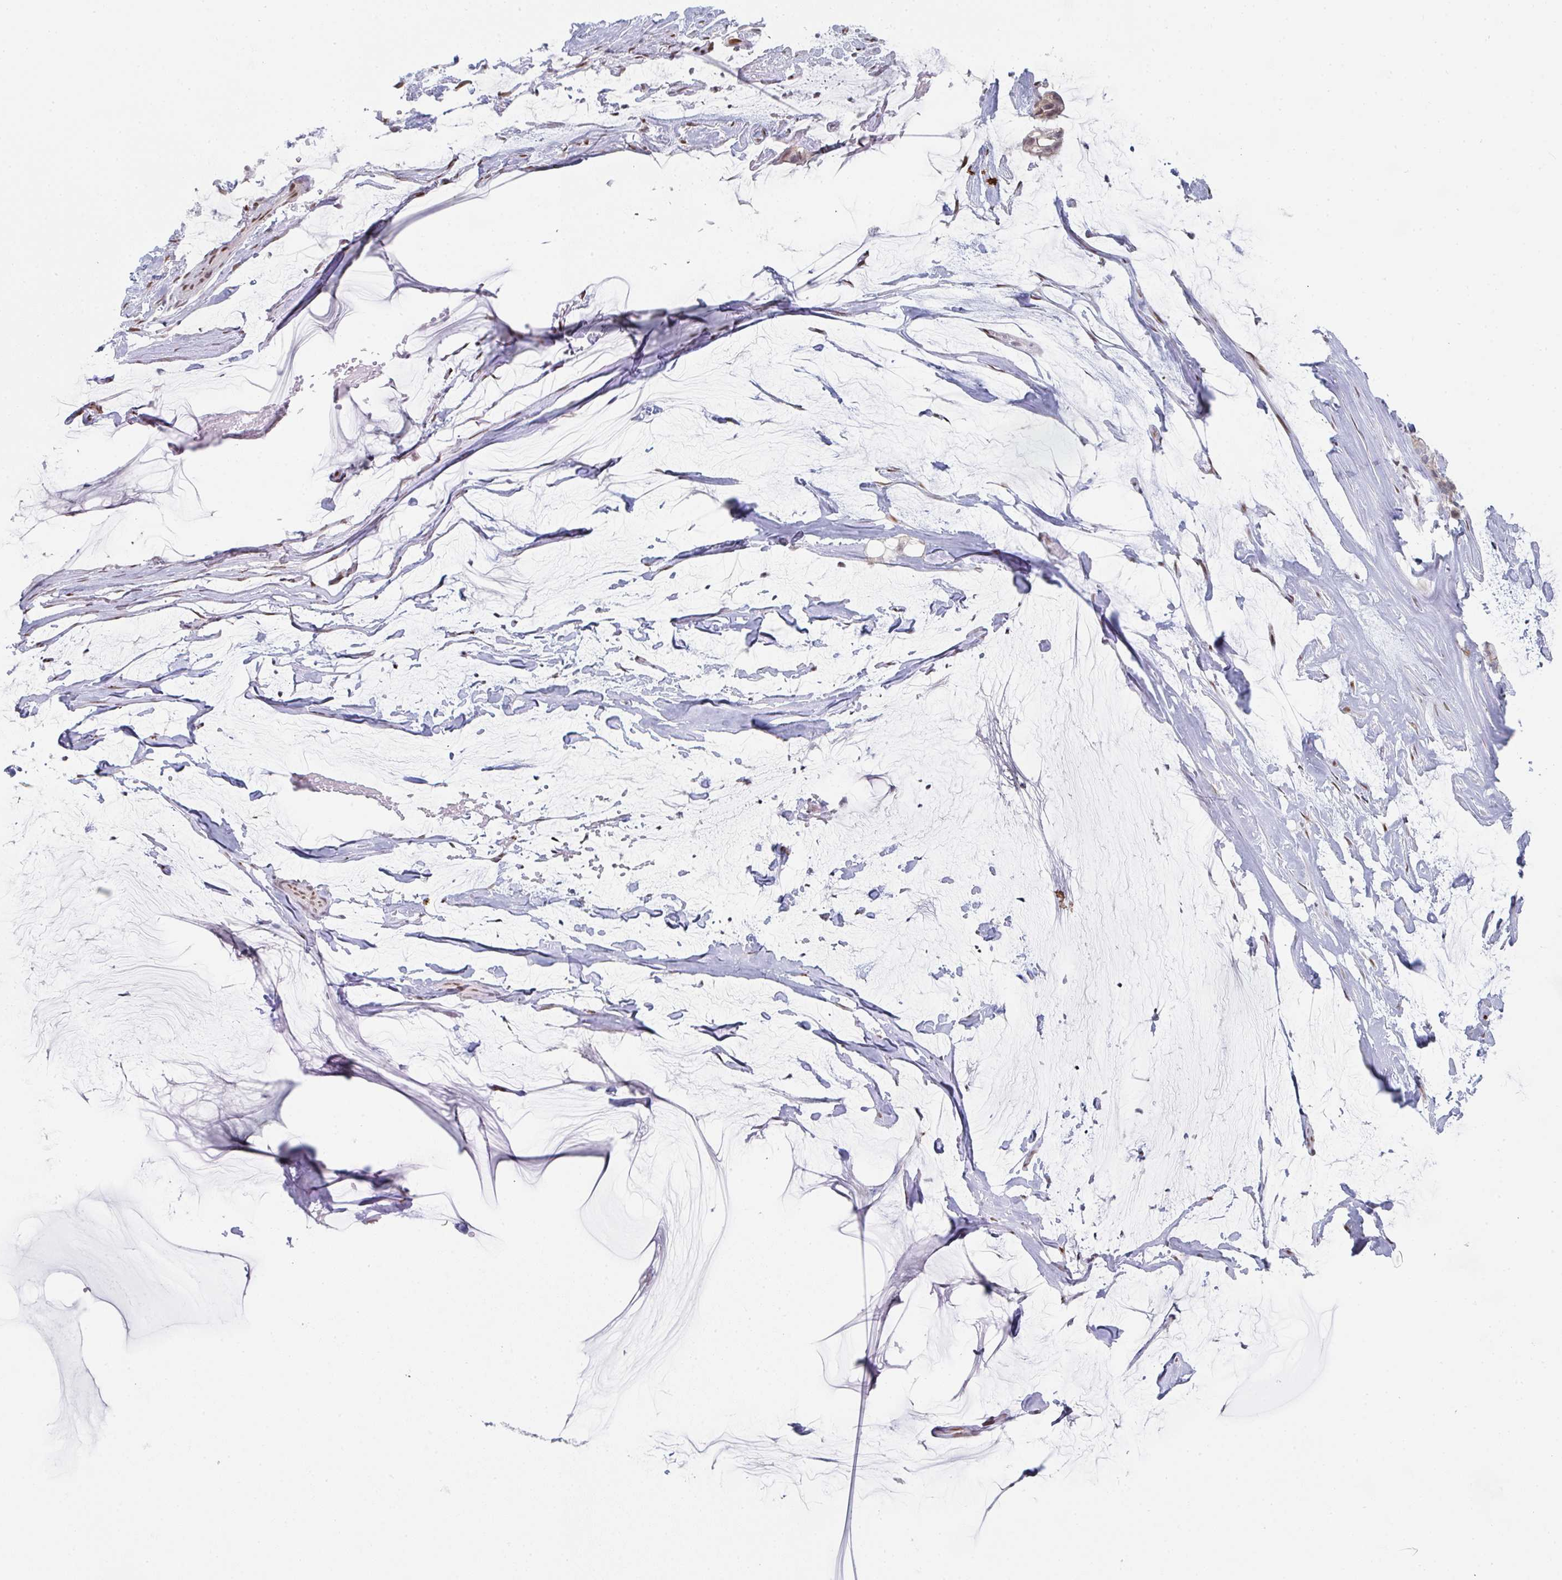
{"staining": {"intensity": "moderate", "quantity": "<25%", "location": "nuclear"}, "tissue": "ovarian cancer", "cell_type": "Tumor cells", "image_type": "cancer", "snomed": [{"axis": "morphology", "description": "Cystadenocarcinoma, mucinous, NOS"}, {"axis": "topography", "description": "Ovary"}], "caption": "Moderate nuclear protein staining is present in approximately <25% of tumor cells in mucinous cystadenocarcinoma (ovarian).", "gene": "POU2AF2", "patient": {"sex": "female", "age": 39}}